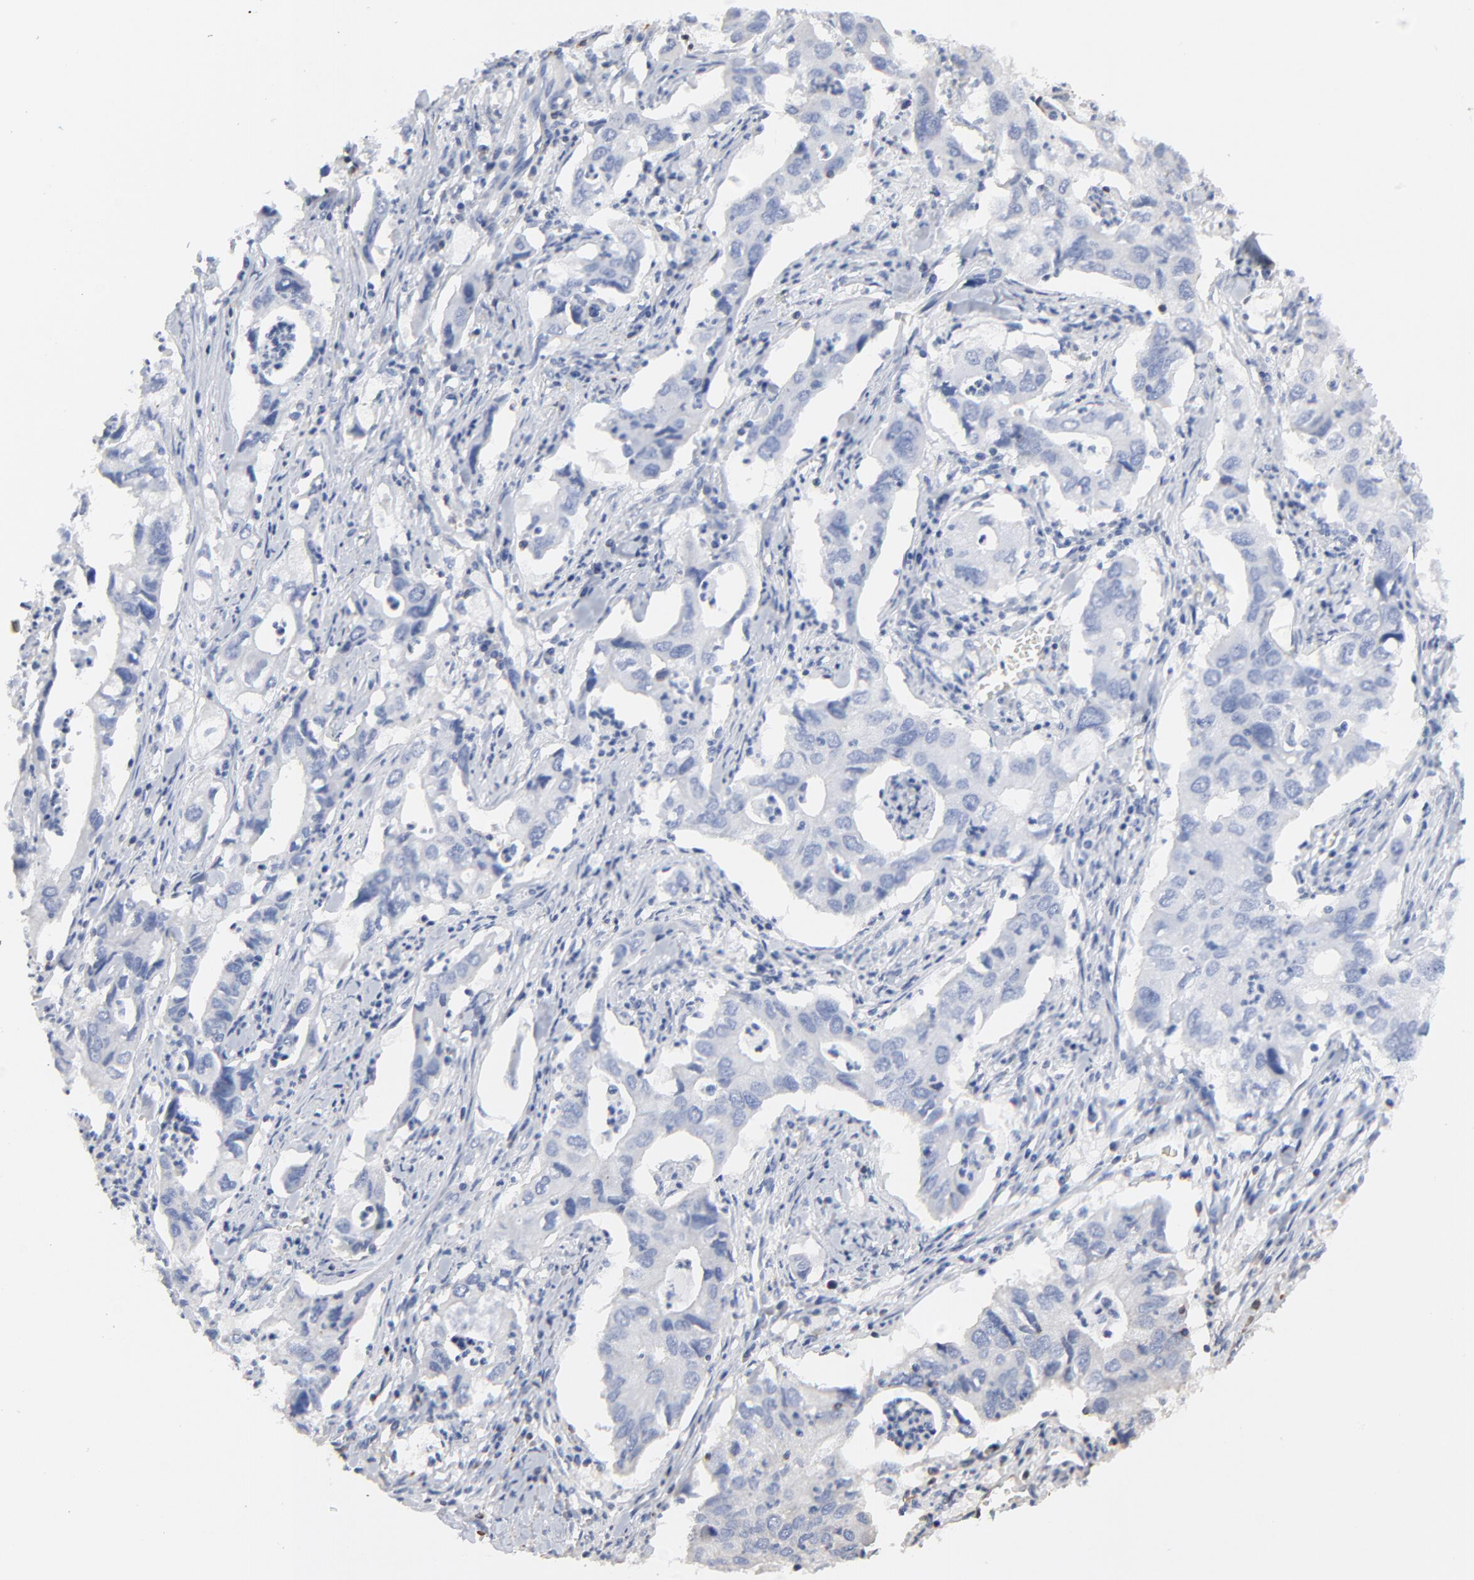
{"staining": {"intensity": "negative", "quantity": "none", "location": "none"}, "tissue": "lung cancer", "cell_type": "Tumor cells", "image_type": "cancer", "snomed": [{"axis": "morphology", "description": "Adenocarcinoma, NOS"}, {"axis": "topography", "description": "Lung"}], "caption": "The histopathology image displays no staining of tumor cells in lung adenocarcinoma.", "gene": "SKAP1", "patient": {"sex": "male", "age": 48}}